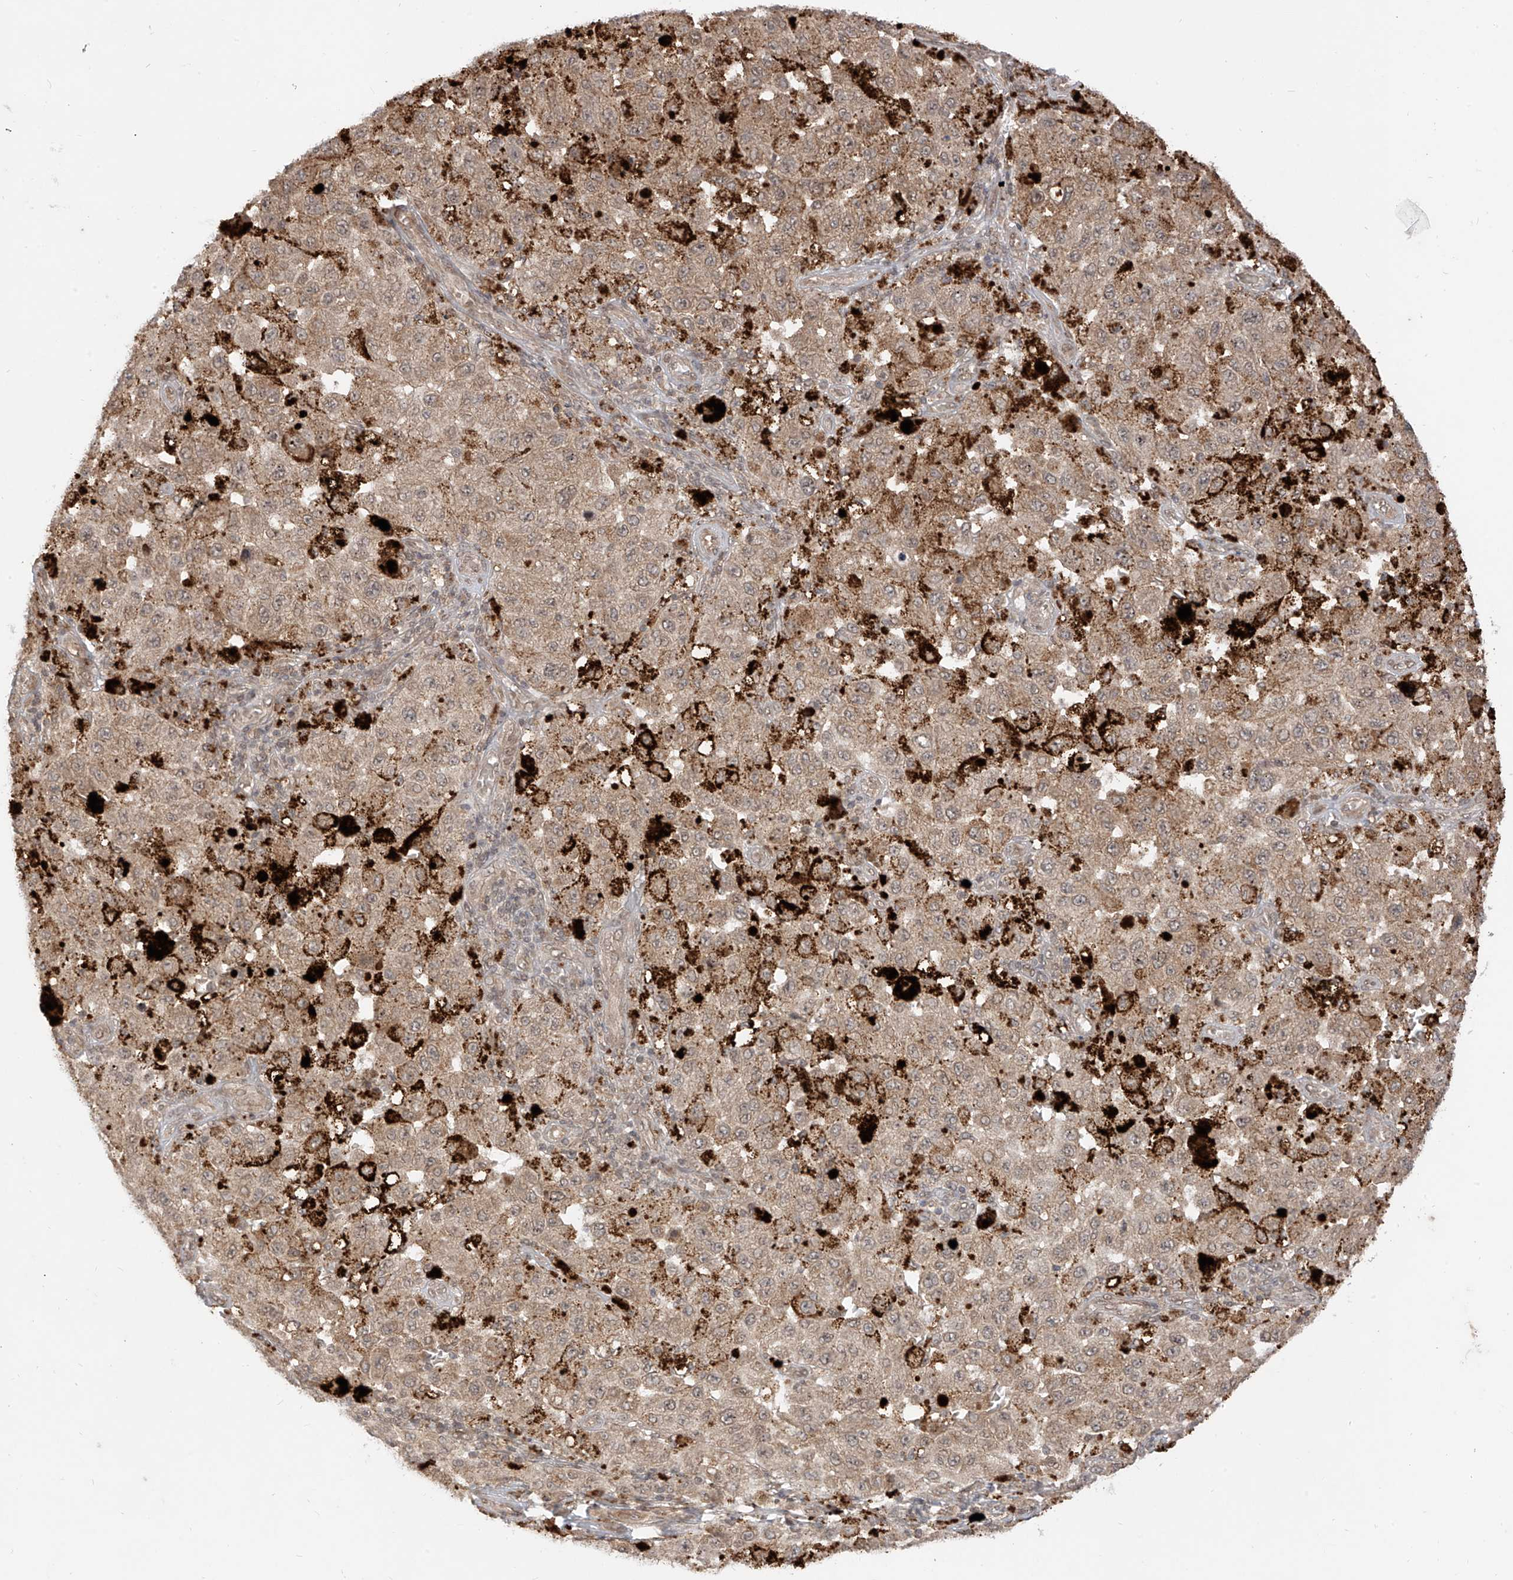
{"staining": {"intensity": "moderate", "quantity": ">75%", "location": "cytoplasmic/membranous"}, "tissue": "melanoma", "cell_type": "Tumor cells", "image_type": "cancer", "snomed": [{"axis": "morphology", "description": "Malignant melanoma, NOS"}, {"axis": "topography", "description": "Skin"}], "caption": "There is medium levels of moderate cytoplasmic/membranous staining in tumor cells of melanoma, as demonstrated by immunohistochemical staining (brown color).", "gene": "LCOR", "patient": {"sex": "female", "age": 64}}